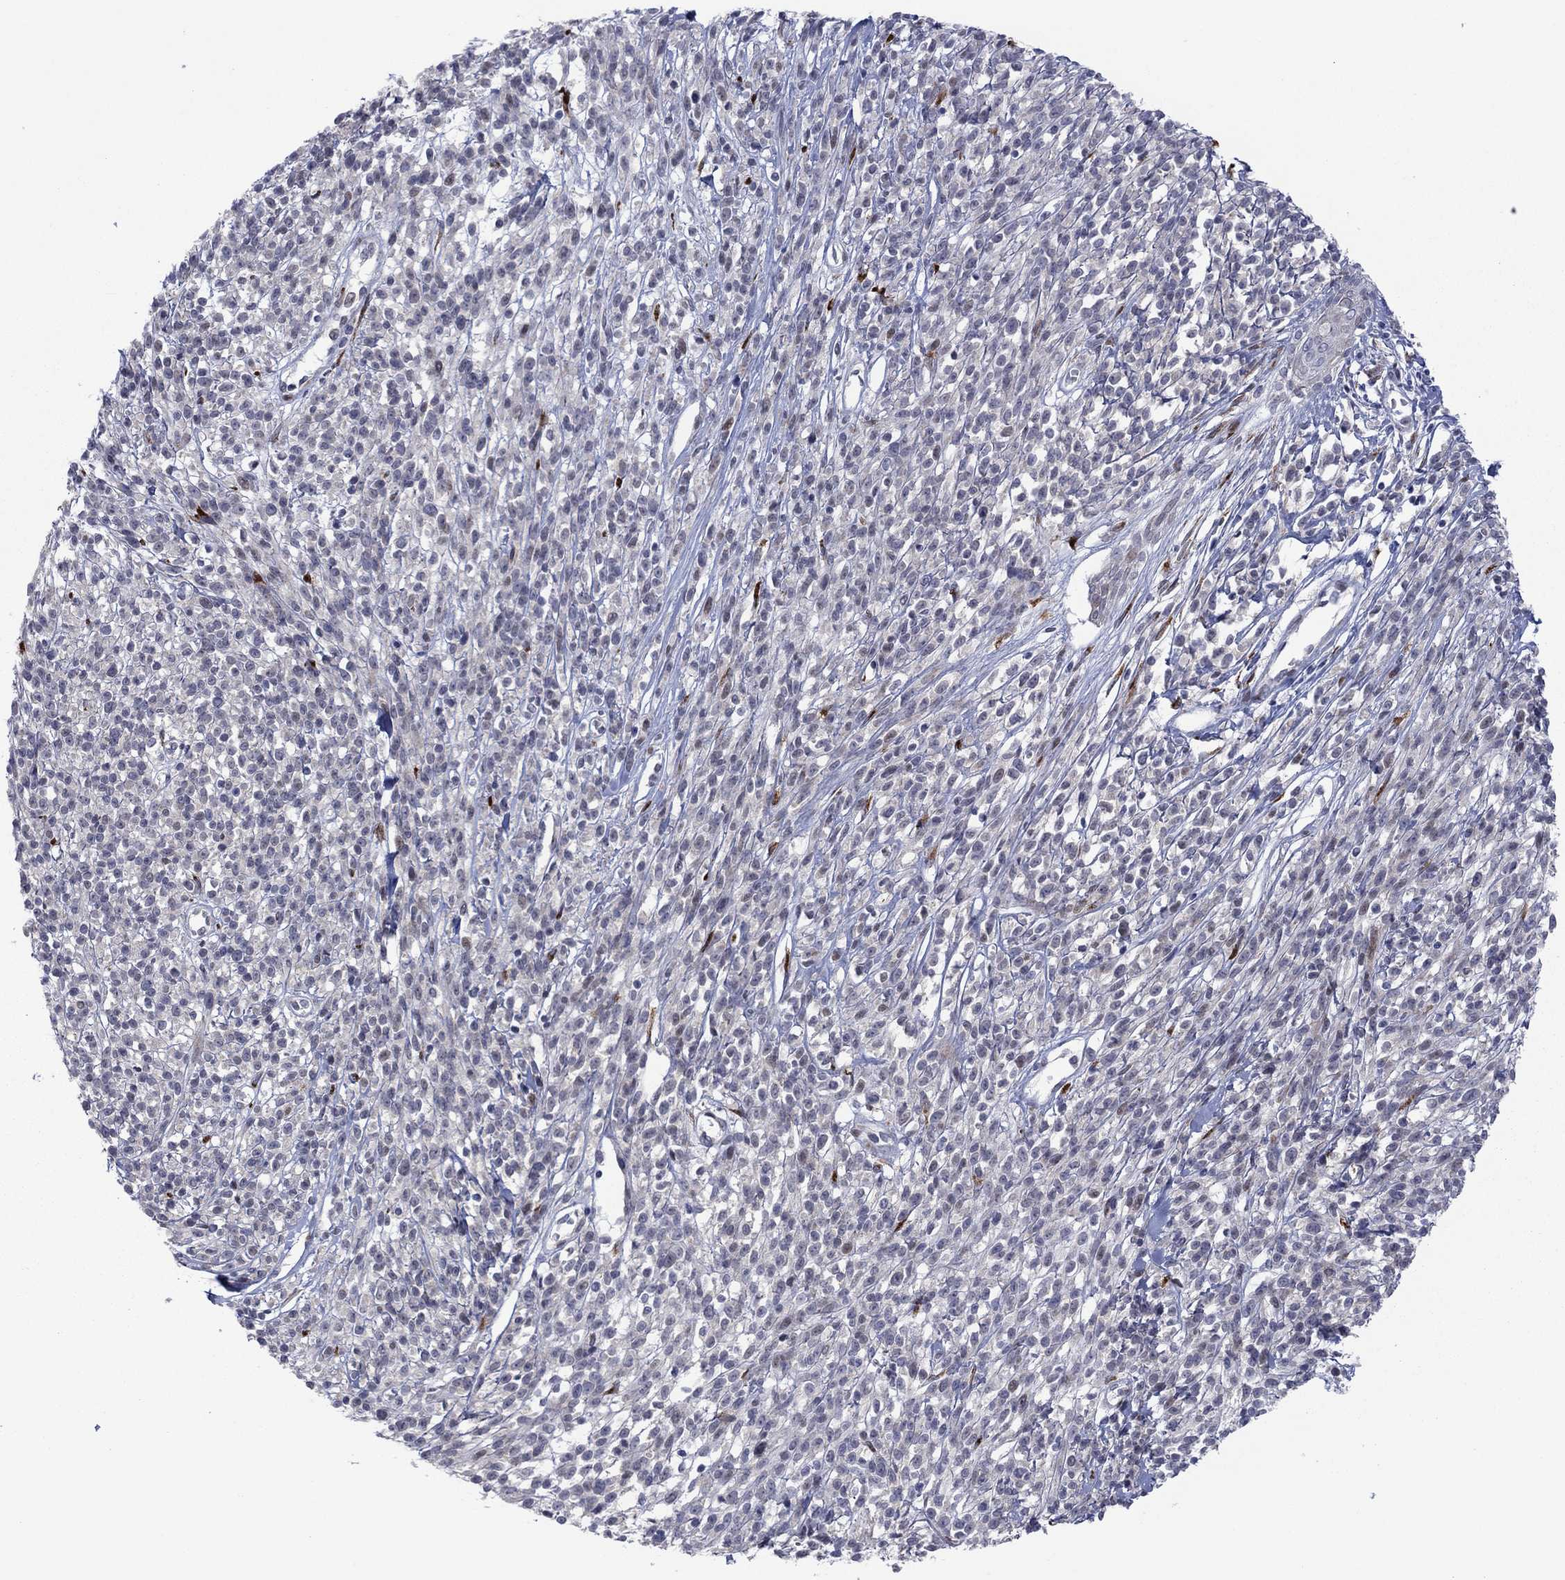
{"staining": {"intensity": "negative", "quantity": "none", "location": "none"}, "tissue": "melanoma", "cell_type": "Tumor cells", "image_type": "cancer", "snomed": [{"axis": "morphology", "description": "Malignant melanoma, NOS"}, {"axis": "topography", "description": "Skin"}, {"axis": "topography", "description": "Skin of trunk"}], "caption": "This is an immunohistochemistry (IHC) histopathology image of human malignant melanoma. There is no positivity in tumor cells.", "gene": "TTC21B", "patient": {"sex": "male", "age": 74}}